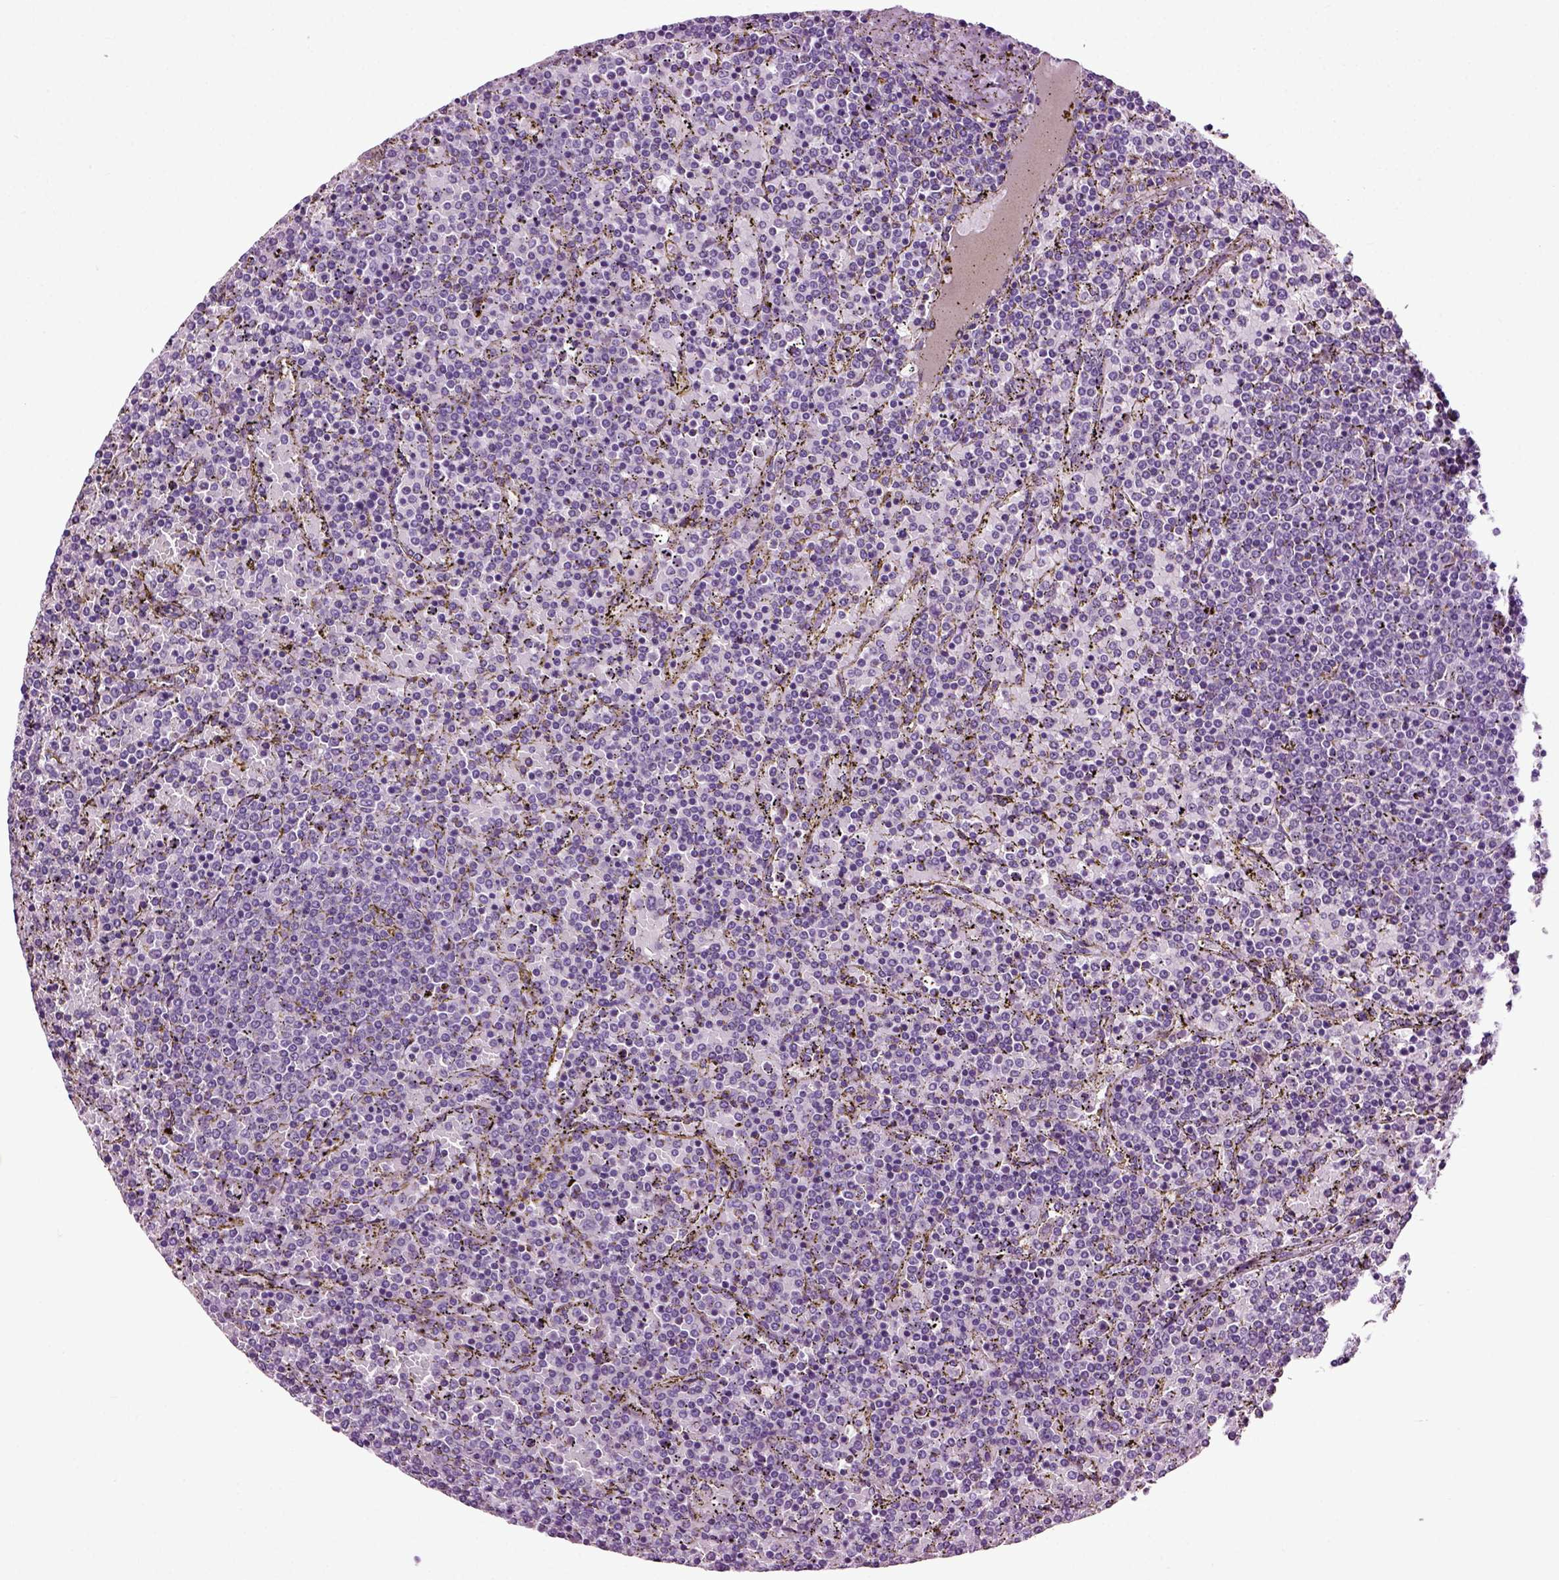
{"staining": {"intensity": "negative", "quantity": "none", "location": "none"}, "tissue": "lymphoma", "cell_type": "Tumor cells", "image_type": "cancer", "snomed": [{"axis": "morphology", "description": "Malignant lymphoma, non-Hodgkin's type, Low grade"}, {"axis": "topography", "description": "Spleen"}], "caption": "Tumor cells show no significant positivity in malignant lymphoma, non-Hodgkin's type (low-grade).", "gene": "DNAH10", "patient": {"sex": "female", "age": 77}}